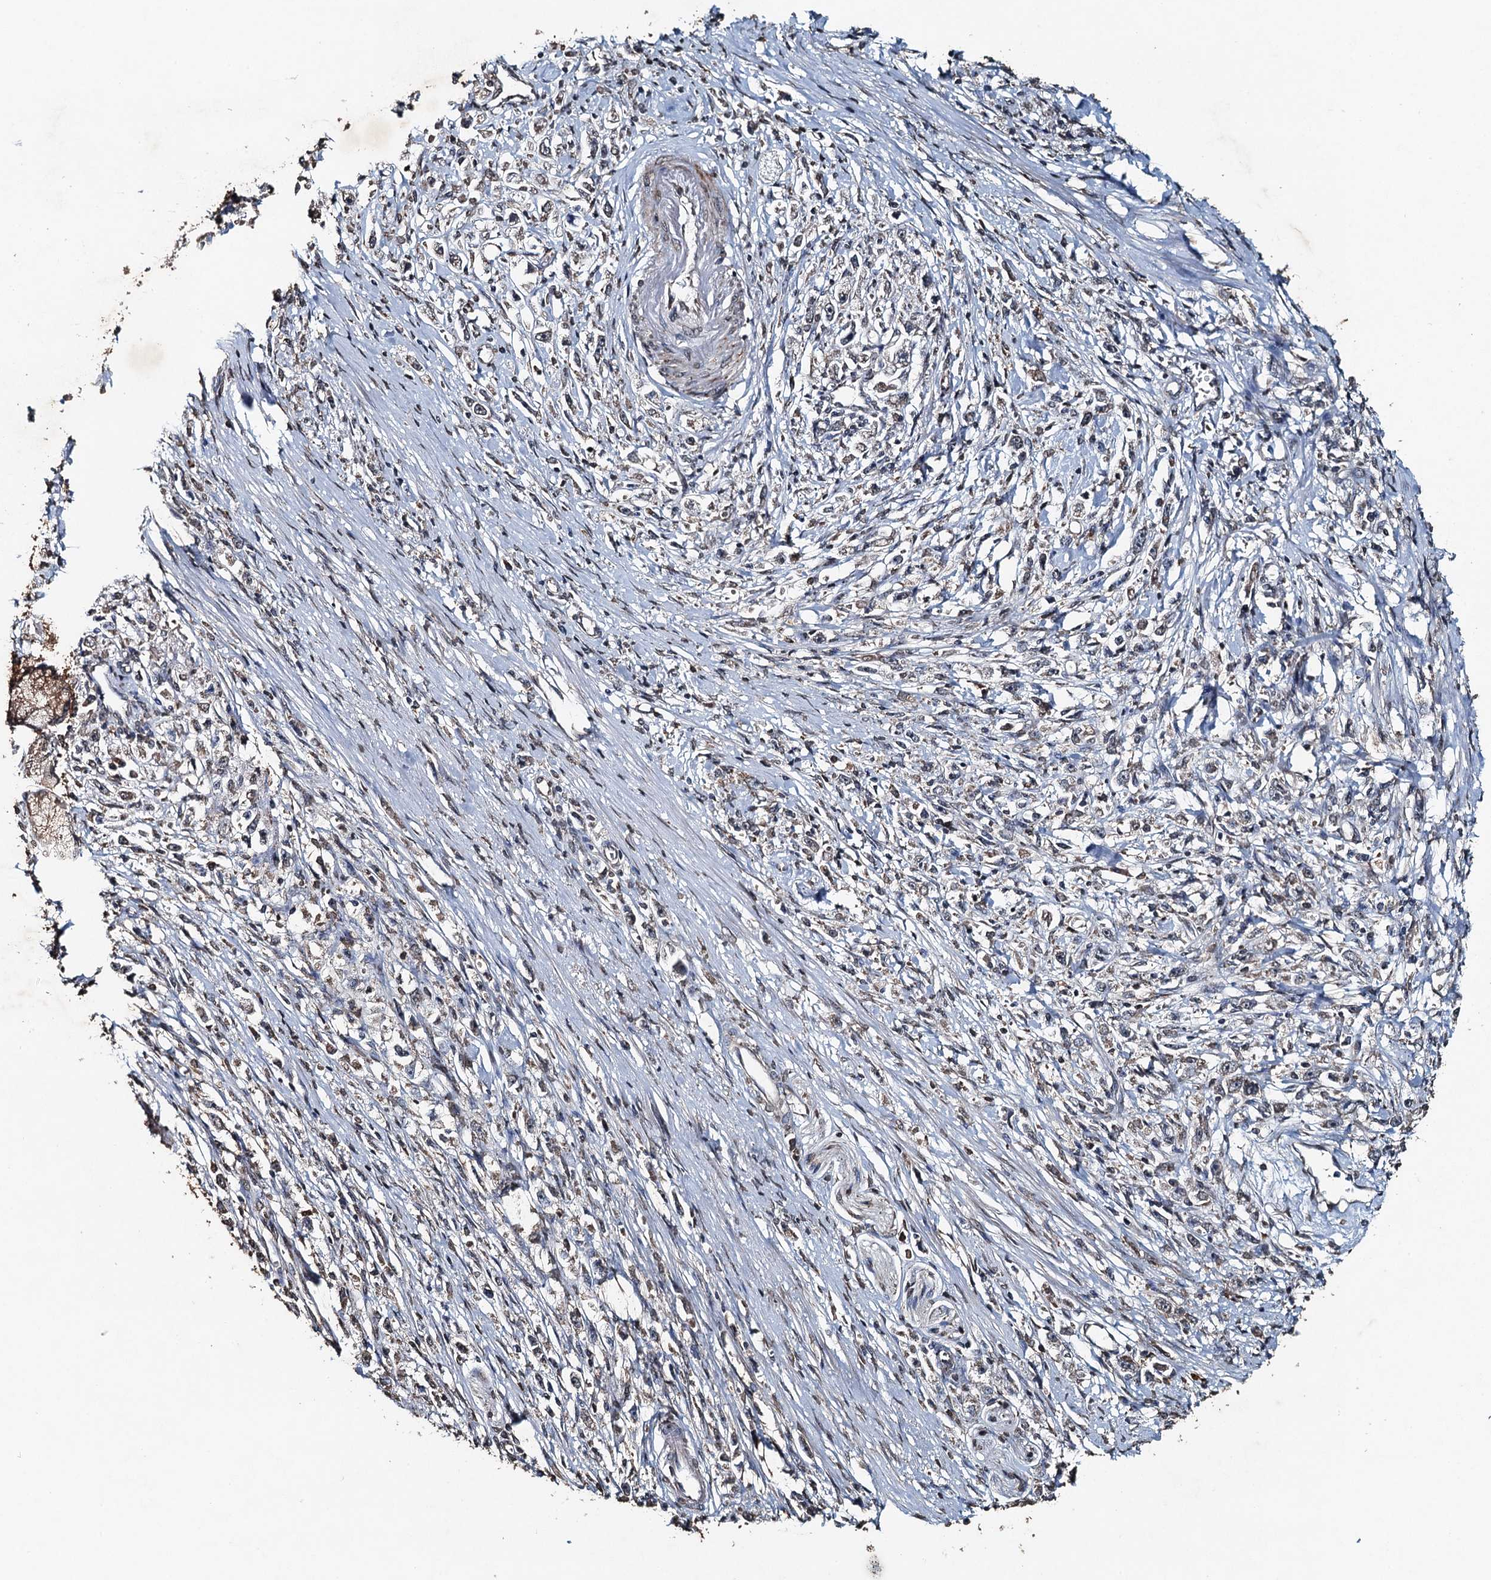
{"staining": {"intensity": "negative", "quantity": "none", "location": "none"}, "tissue": "stomach cancer", "cell_type": "Tumor cells", "image_type": "cancer", "snomed": [{"axis": "morphology", "description": "Adenocarcinoma, NOS"}, {"axis": "topography", "description": "Stomach"}], "caption": "IHC photomicrograph of neoplastic tissue: human stomach cancer (adenocarcinoma) stained with DAB (3,3'-diaminobenzidine) exhibits no significant protein staining in tumor cells.", "gene": "TCTN1", "patient": {"sex": "female", "age": 59}}